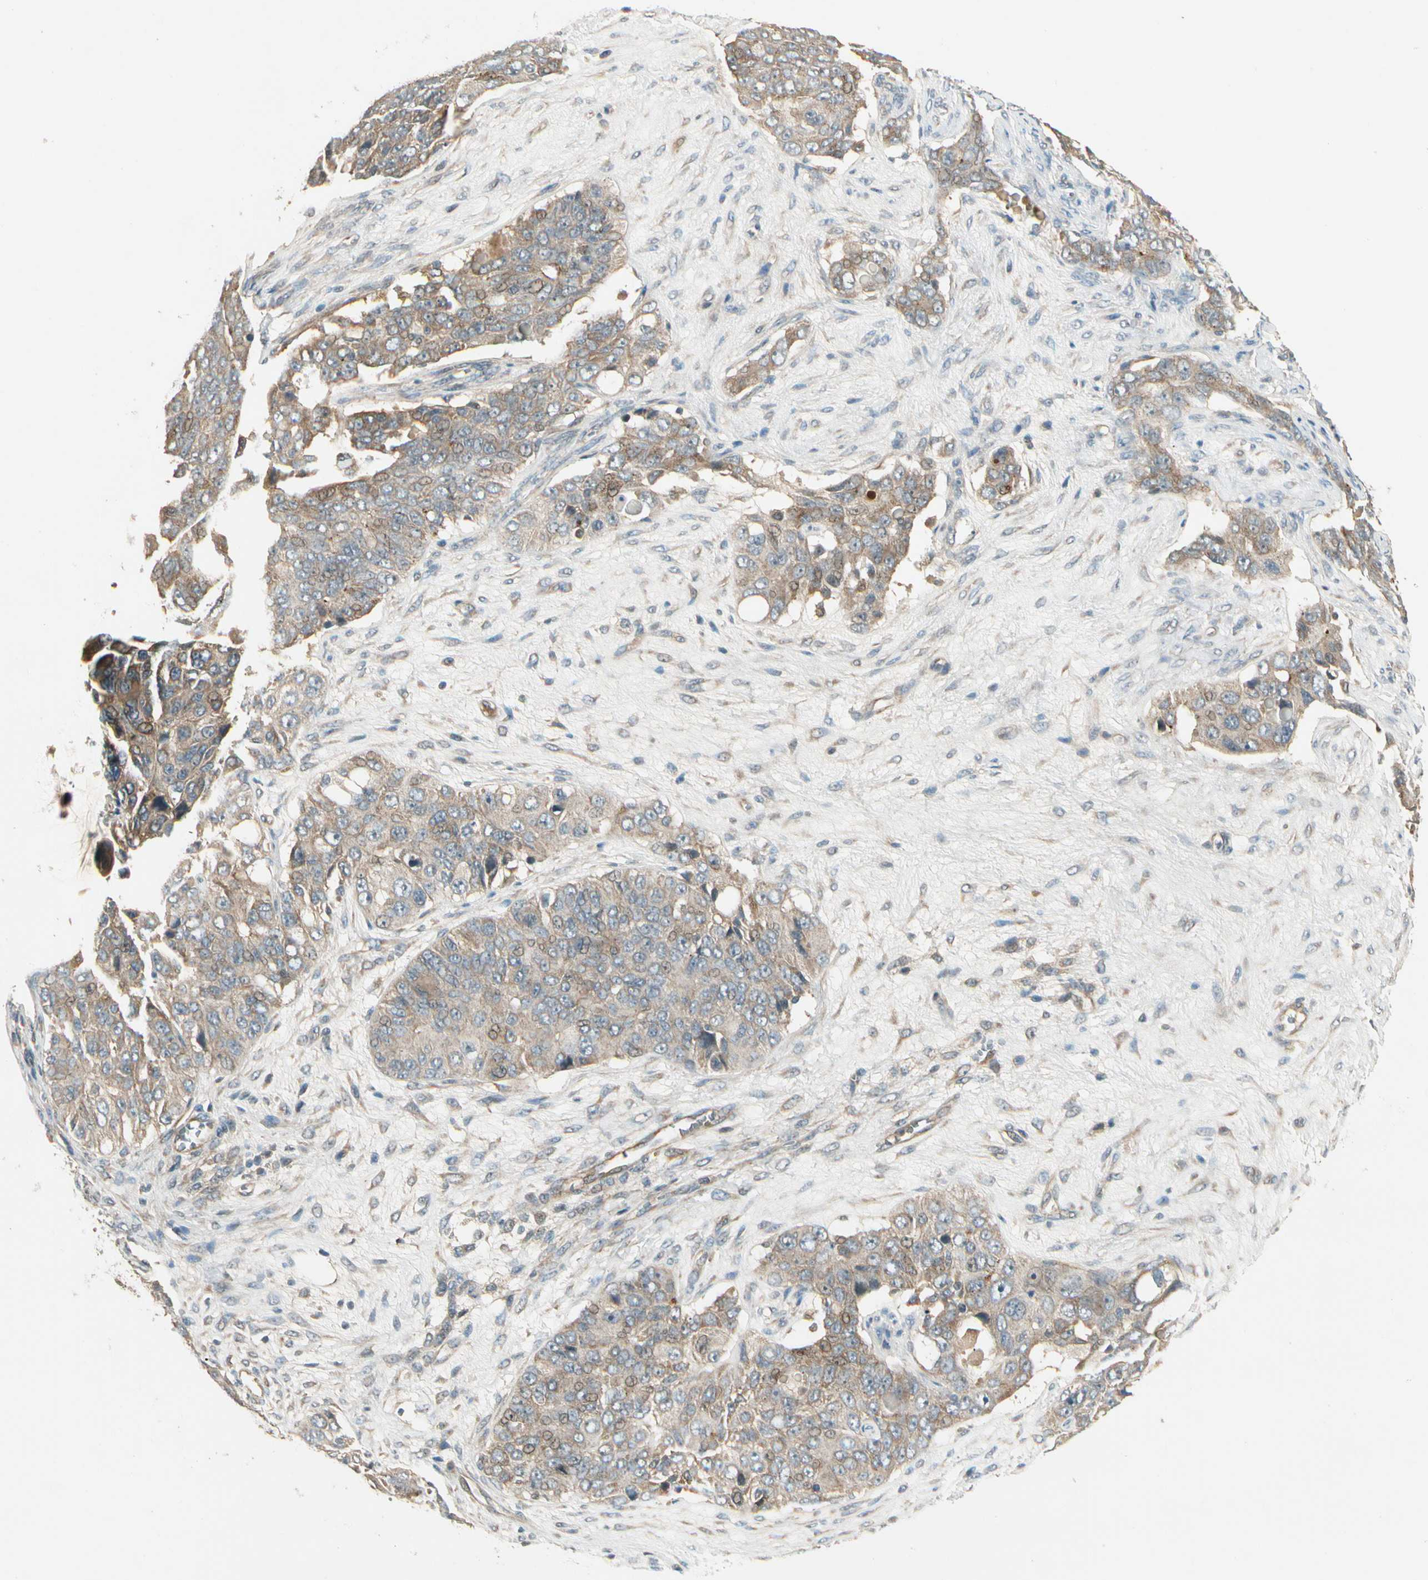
{"staining": {"intensity": "weak", "quantity": ">75%", "location": "cytoplasmic/membranous"}, "tissue": "ovarian cancer", "cell_type": "Tumor cells", "image_type": "cancer", "snomed": [{"axis": "morphology", "description": "Carcinoma, endometroid"}, {"axis": "topography", "description": "Ovary"}], "caption": "Immunohistochemistry image of human ovarian cancer (endometroid carcinoma) stained for a protein (brown), which demonstrates low levels of weak cytoplasmic/membranous staining in about >75% of tumor cells.", "gene": "ACVR1", "patient": {"sex": "female", "age": 51}}